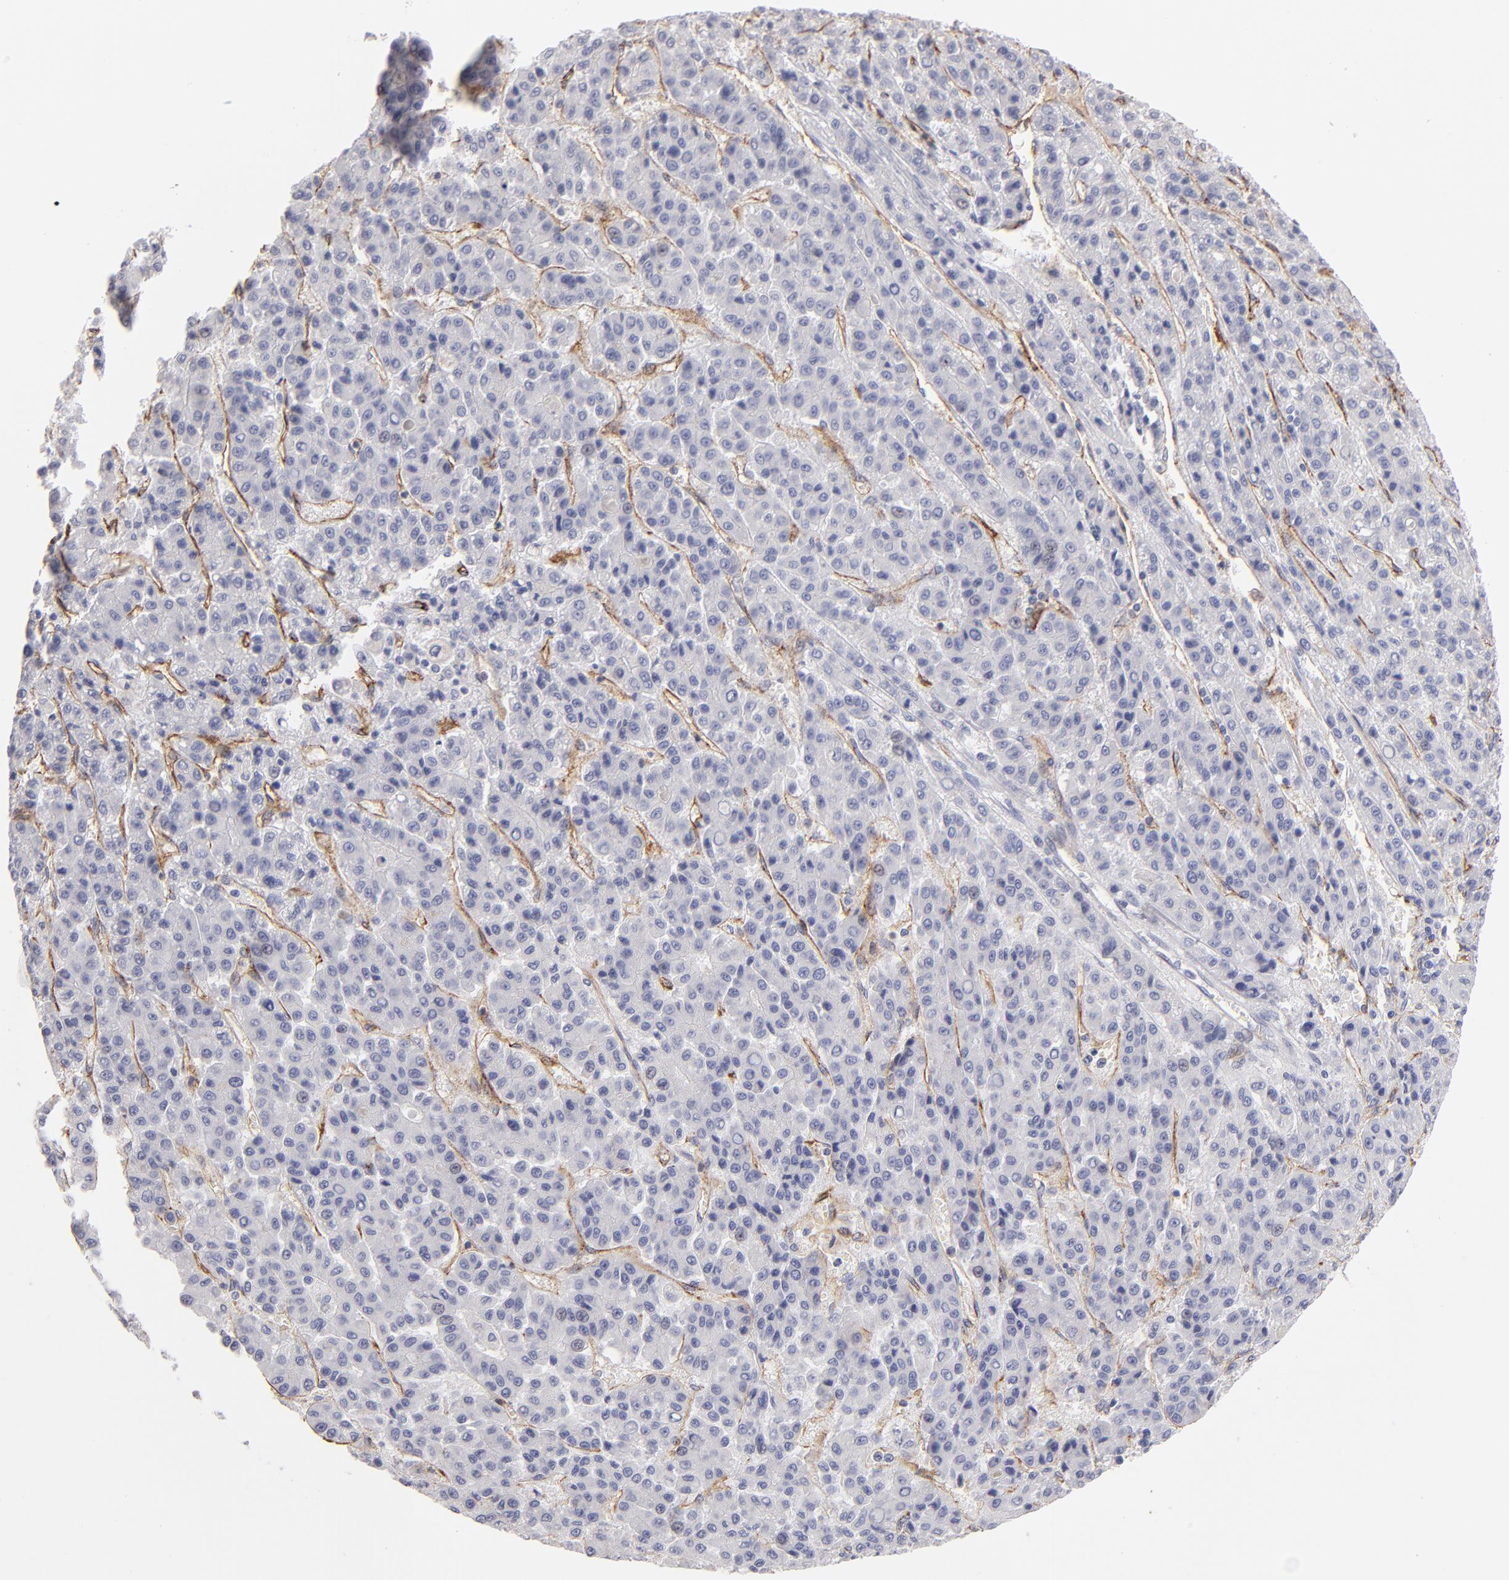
{"staining": {"intensity": "negative", "quantity": "none", "location": "none"}, "tissue": "liver cancer", "cell_type": "Tumor cells", "image_type": "cancer", "snomed": [{"axis": "morphology", "description": "Carcinoma, Hepatocellular, NOS"}, {"axis": "topography", "description": "Liver"}], "caption": "Immunohistochemical staining of liver cancer exhibits no significant expression in tumor cells.", "gene": "PLVAP", "patient": {"sex": "male", "age": 70}}